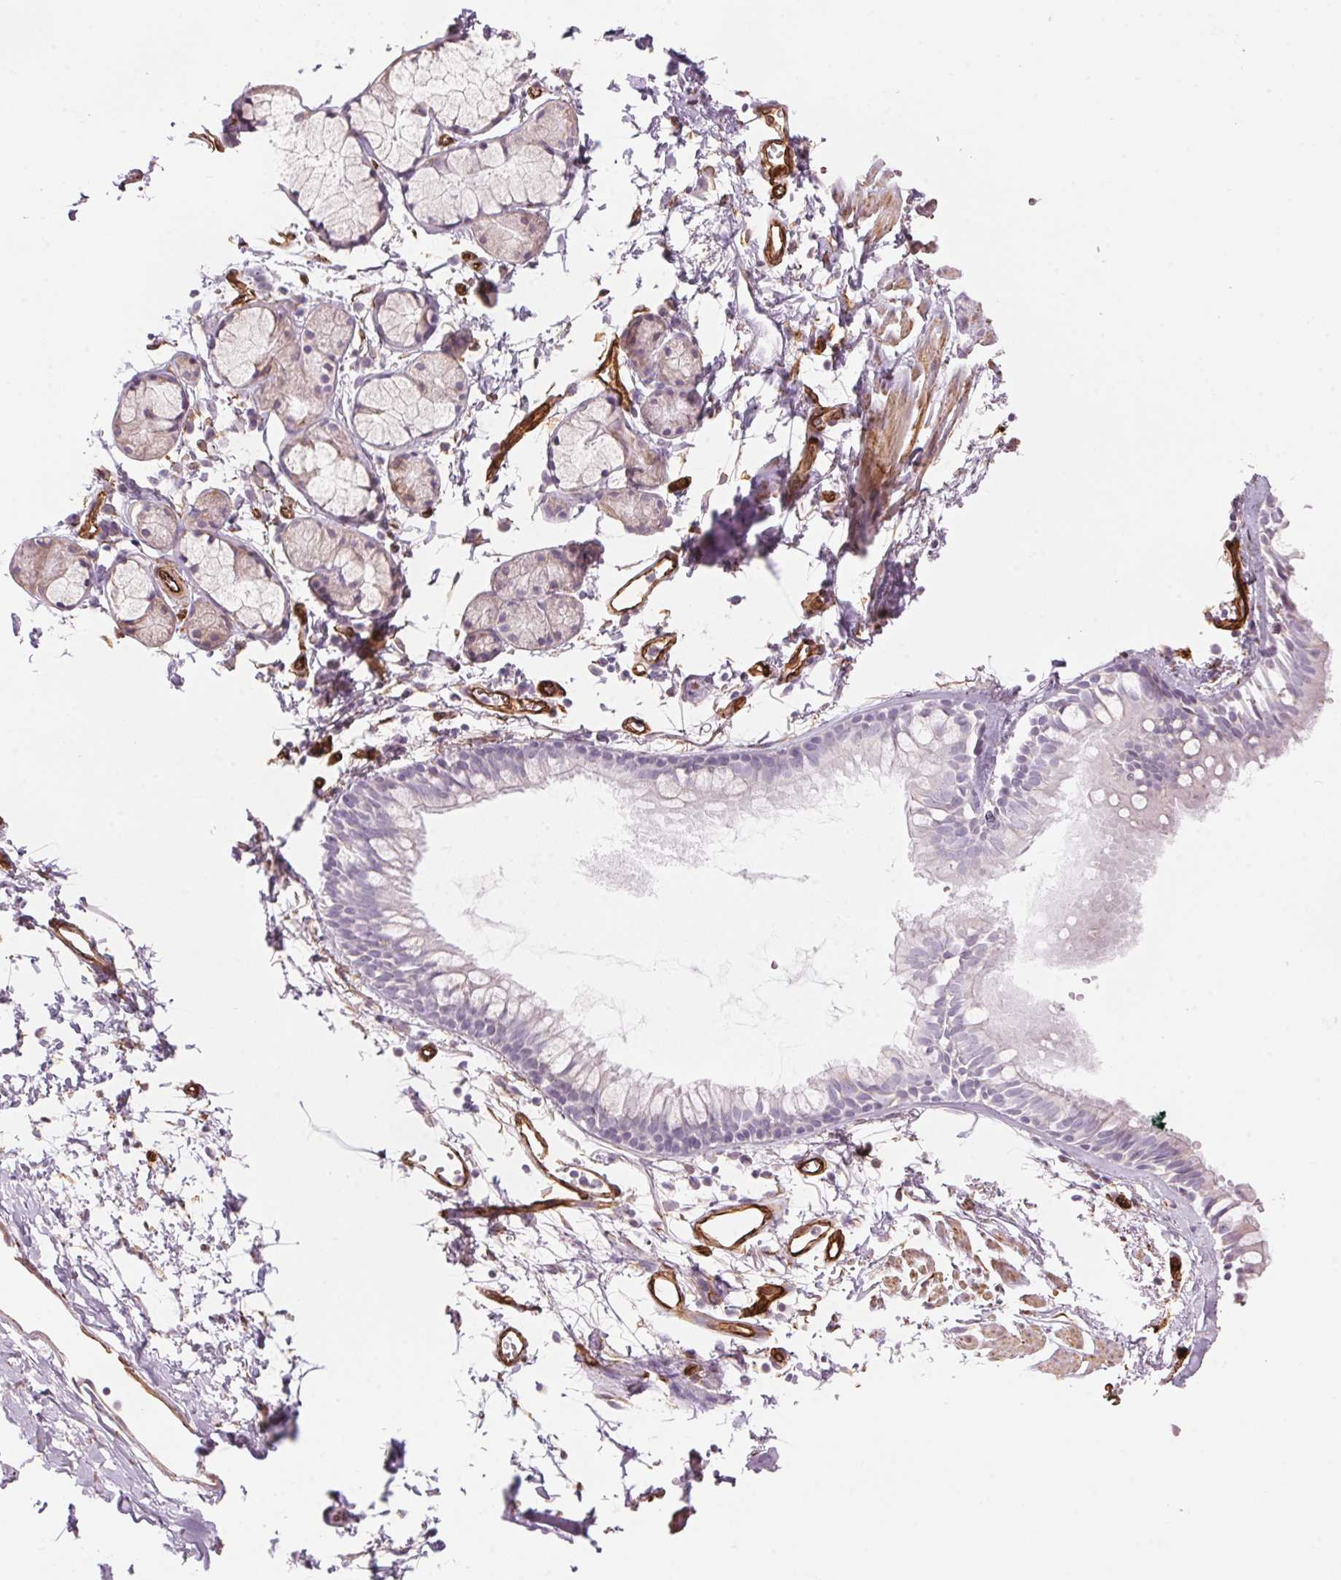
{"staining": {"intensity": "negative", "quantity": "none", "location": "none"}, "tissue": "bronchus", "cell_type": "Respiratory epithelial cells", "image_type": "normal", "snomed": [{"axis": "morphology", "description": "Normal tissue, NOS"}, {"axis": "topography", "description": "Cartilage tissue"}, {"axis": "topography", "description": "Bronchus"}], "caption": "This is a image of IHC staining of benign bronchus, which shows no expression in respiratory epithelial cells.", "gene": "CLPS", "patient": {"sex": "female", "age": 59}}